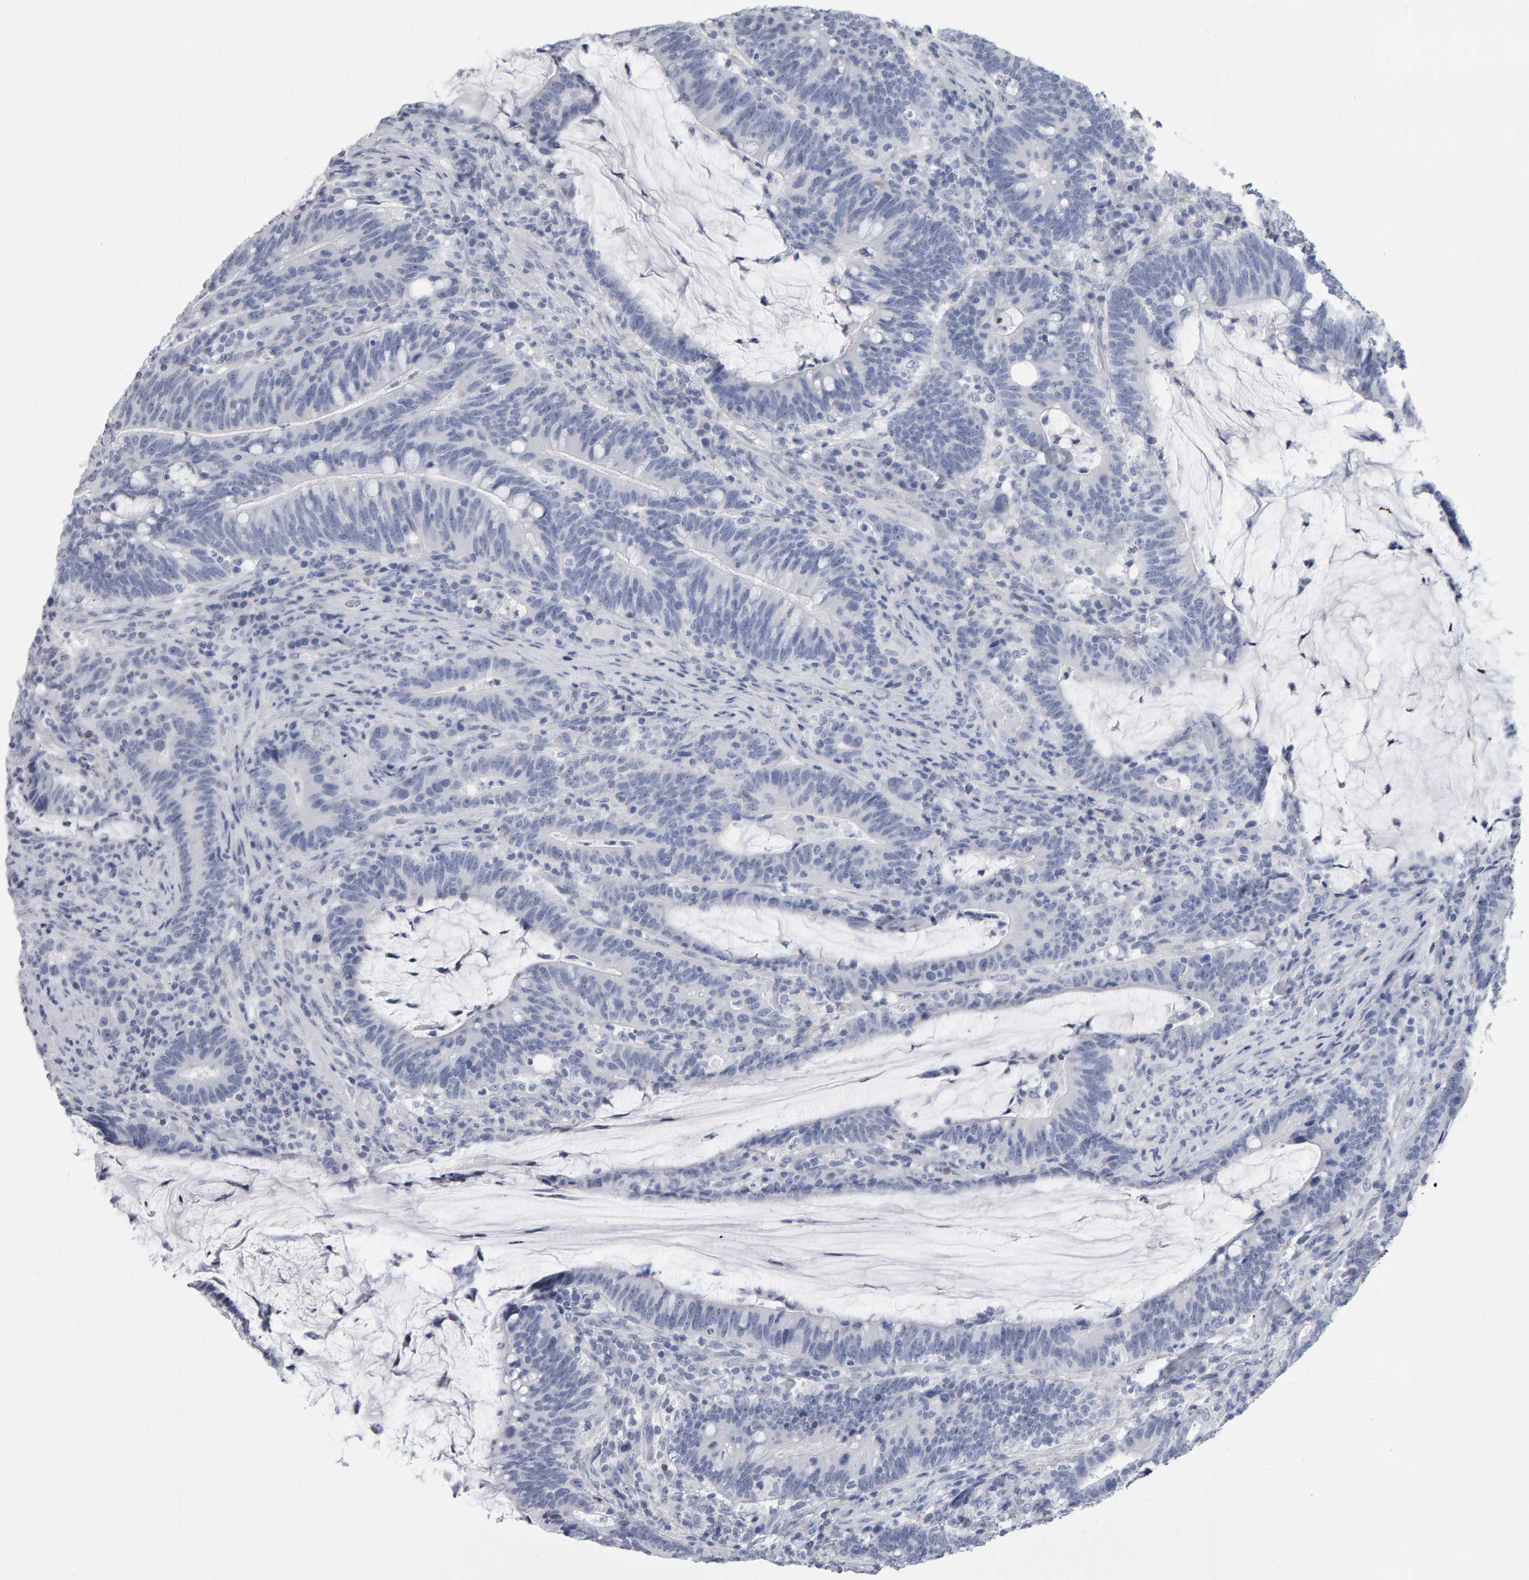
{"staining": {"intensity": "negative", "quantity": "none", "location": "none"}, "tissue": "colorectal cancer", "cell_type": "Tumor cells", "image_type": "cancer", "snomed": [{"axis": "morphology", "description": "Adenocarcinoma, NOS"}, {"axis": "topography", "description": "Colon"}], "caption": "Tumor cells are negative for brown protein staining in colorectal cancer (adenocarcinoma).", "gene": "NCDN", "patient": {"sex": "female", "age": 66}}